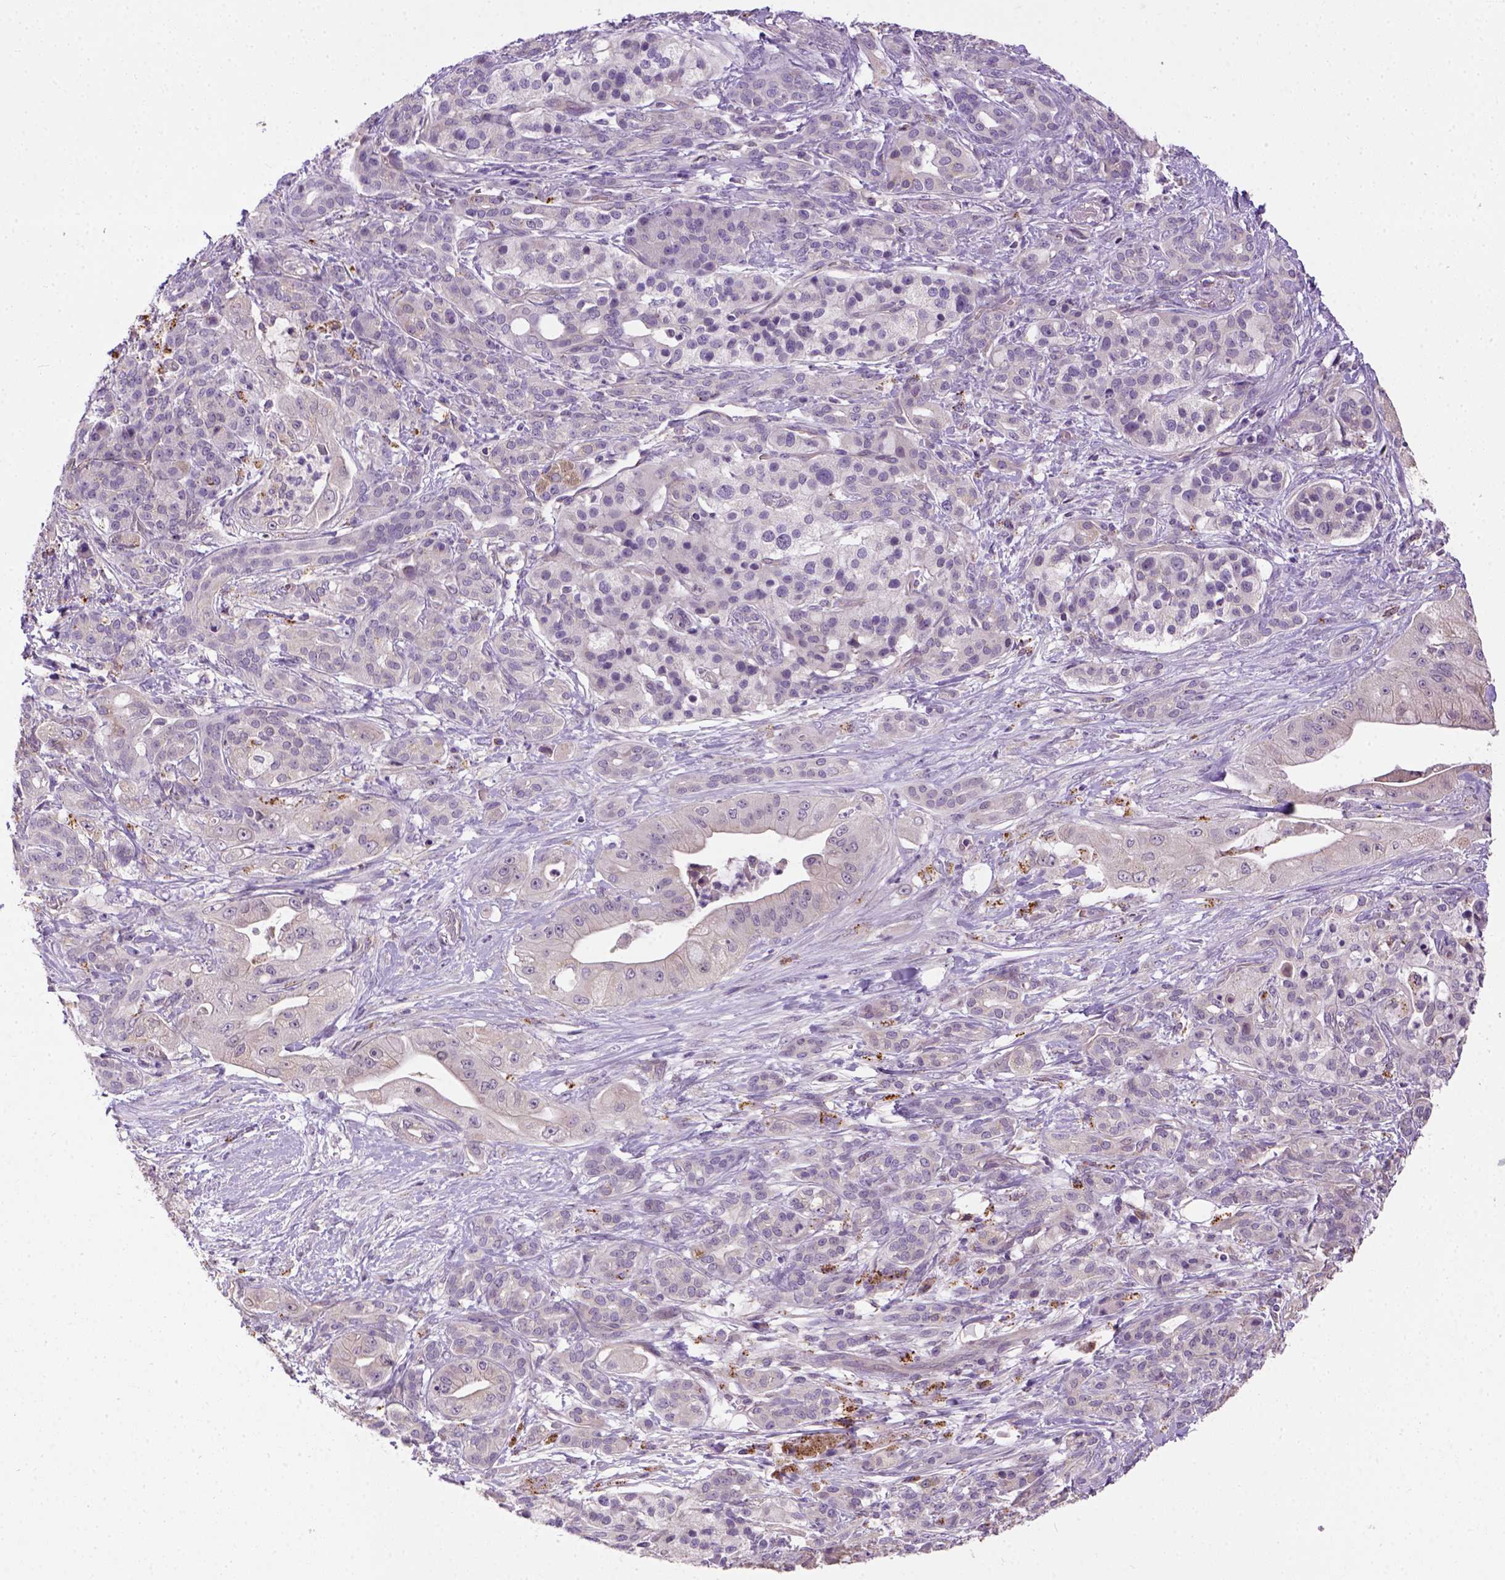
{"staining": {"intensity": "negative", "quantity": "none", "location": "none"}, "tissue": "pancreatic cancer", "cell_type": "Tumor cells", "image_type": "cancer", "snomed": [{"axis": "morphology", "description": "Normal tissue, NOS"}, {"axis": "morphology", "description": "Inflammation, NOS"}, {"axis": "morphology", "description": "Adenocarcinoma, NOS"}, {"axis": "topography", "description": "Pancreas"}], "caption": "DAB immunohistochemical staining of human pancreatic adenocarcinoma displays no significant staining in tumor cells. (Stains: DAB (3,3'-diaminobenzidine) immunohistochemistry with hematoxylin counter stain, Microscopy: brightfield microscopy at high magnification).", "gene": "KAZN", "patient": {"sex": "male", "age": 57}}